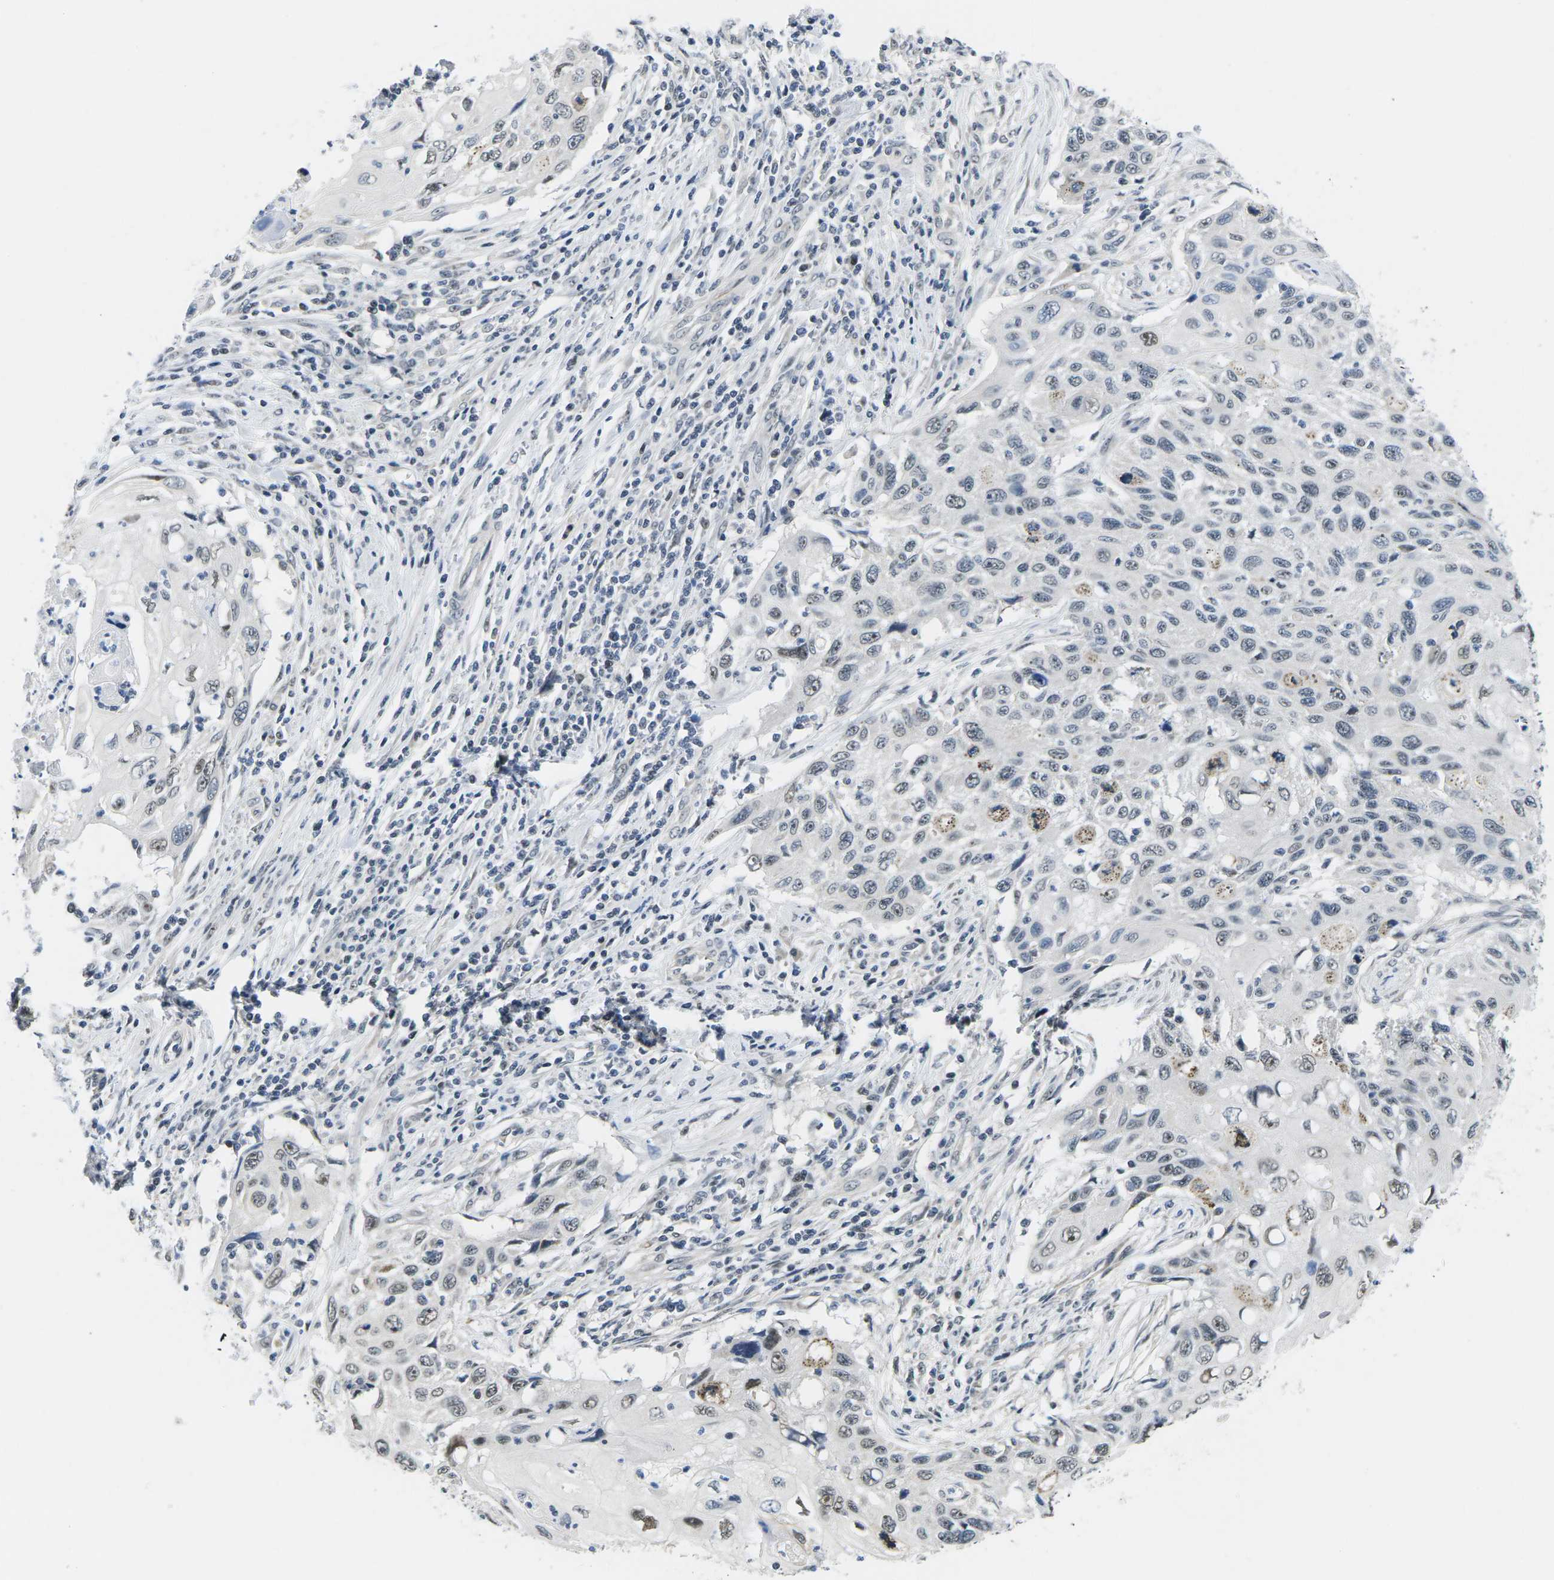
{"staining": {"intensity": "weak", "quantity": "25%-75%", "location": "nuclear"}, "tissue": "cervical cancer", "cell_type": "Tumor cells", "image_type": "cancer", "snomed": [{"axis": "morphology", "description": "Squamous cell carcinoma, NOS"}, {"axis": "topography", "description": "Cervix"}], "caption": "The micrograph demonstrates a brown stain indicating the presence of a protein in the nuclear of tumor cells in cervical cancer (squamous cell carcinoma).", "gene": "NSRP1", "patient": {"sex": "female", "age": 70}}